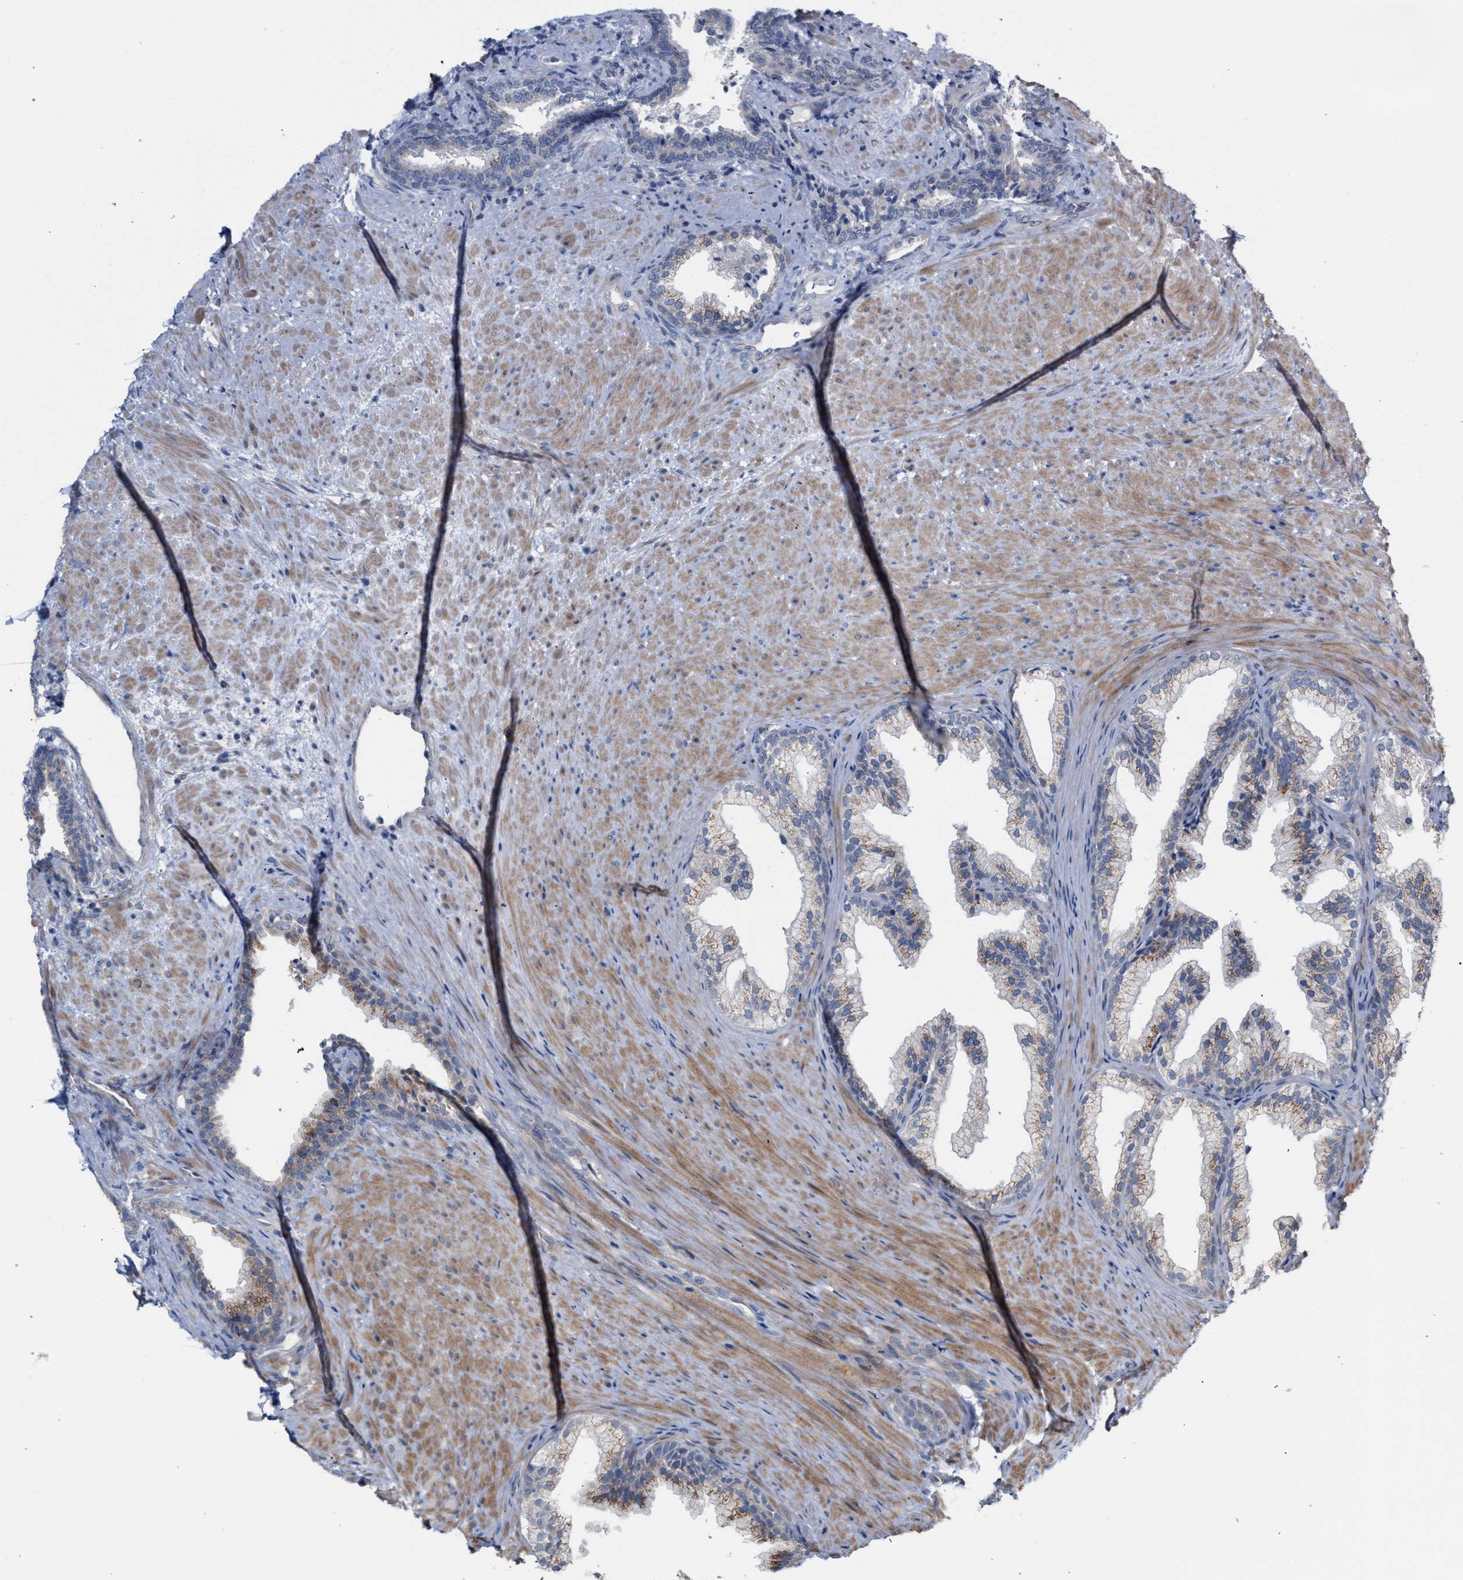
{"staining": {"intensity": "weak", "quantity": ">75%", "location": "cytoplasmic/membranous"}, "tissue": "prostate", "cell_type": "Glandular cells", "image_type": "normal", "snomed": [{"axis": "morphology", "description": "Normal tissue, NOS"}, {"axis": "topography", "description": "Prostate"}], "caption": "The image reveals staining of normal prostate, revealing weak cytoplasmic/membranous protein expression (brown color) within glandular cells. The staining was performed using DAB, with brown indicating positive protein expression. Nuclei are stained blue with hematoxylin.", "gene": "RNF135", "patient": {"sex": "male", "age": 76}}